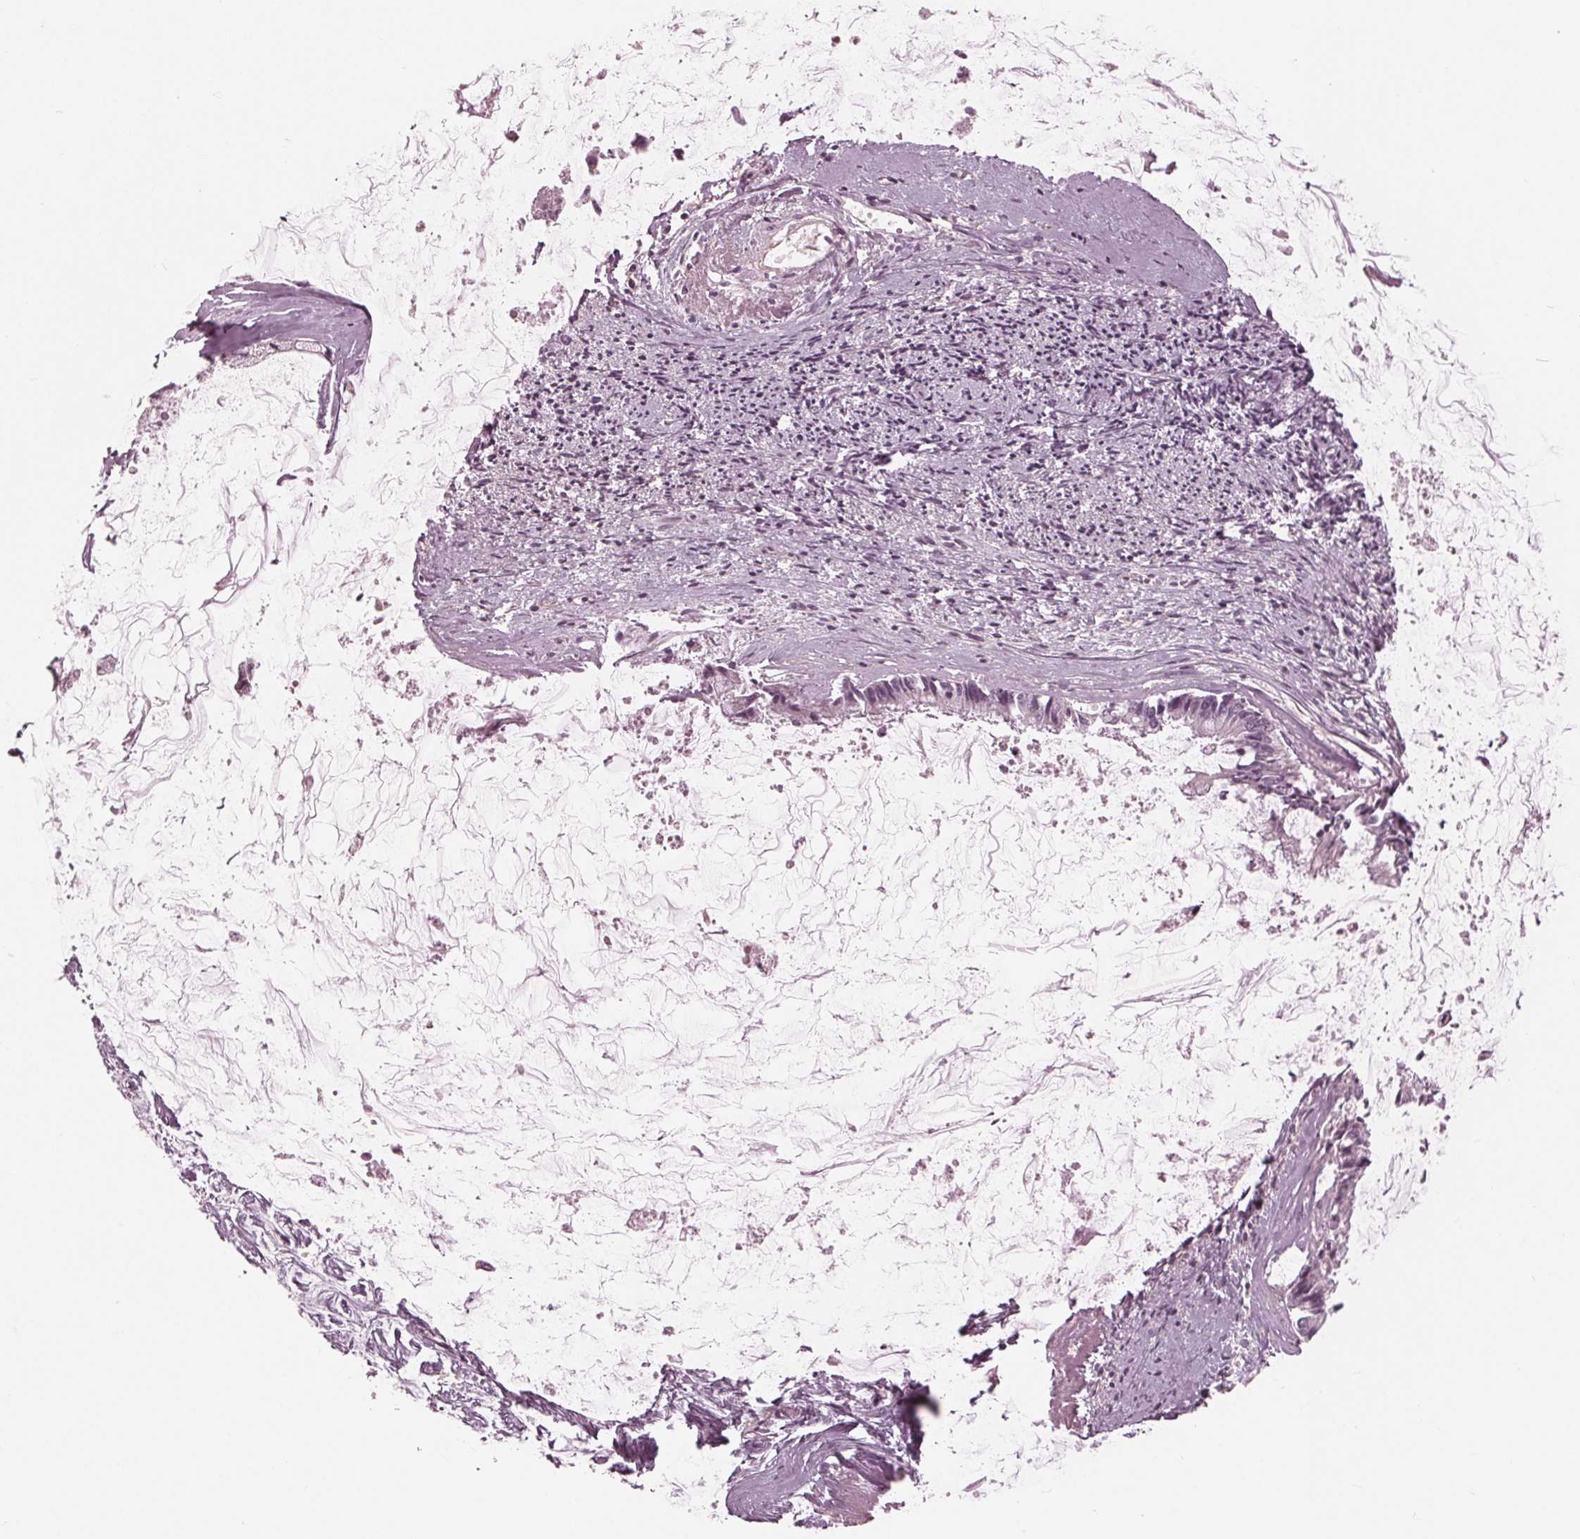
{"staining": {"intensity": "negative", "quantity": "none", "location": "none"}, "tissue": "ovarian cancer", "cell_type": "Tumor cells", "image_type": "cancer", "snomed": [{"axis": "morphology", "description": "Cystadenocarcinoma, mucinous, NOS"}, {"axis": "topography", "description": "Ovary"}], "caption": "Immunohistochemical staining of human ovarian mucinous cystadenocarcinoma reveals no significant staining in tumor cells.", "gene": "ING3", "patient": {"sex": "female", "age": 90}}